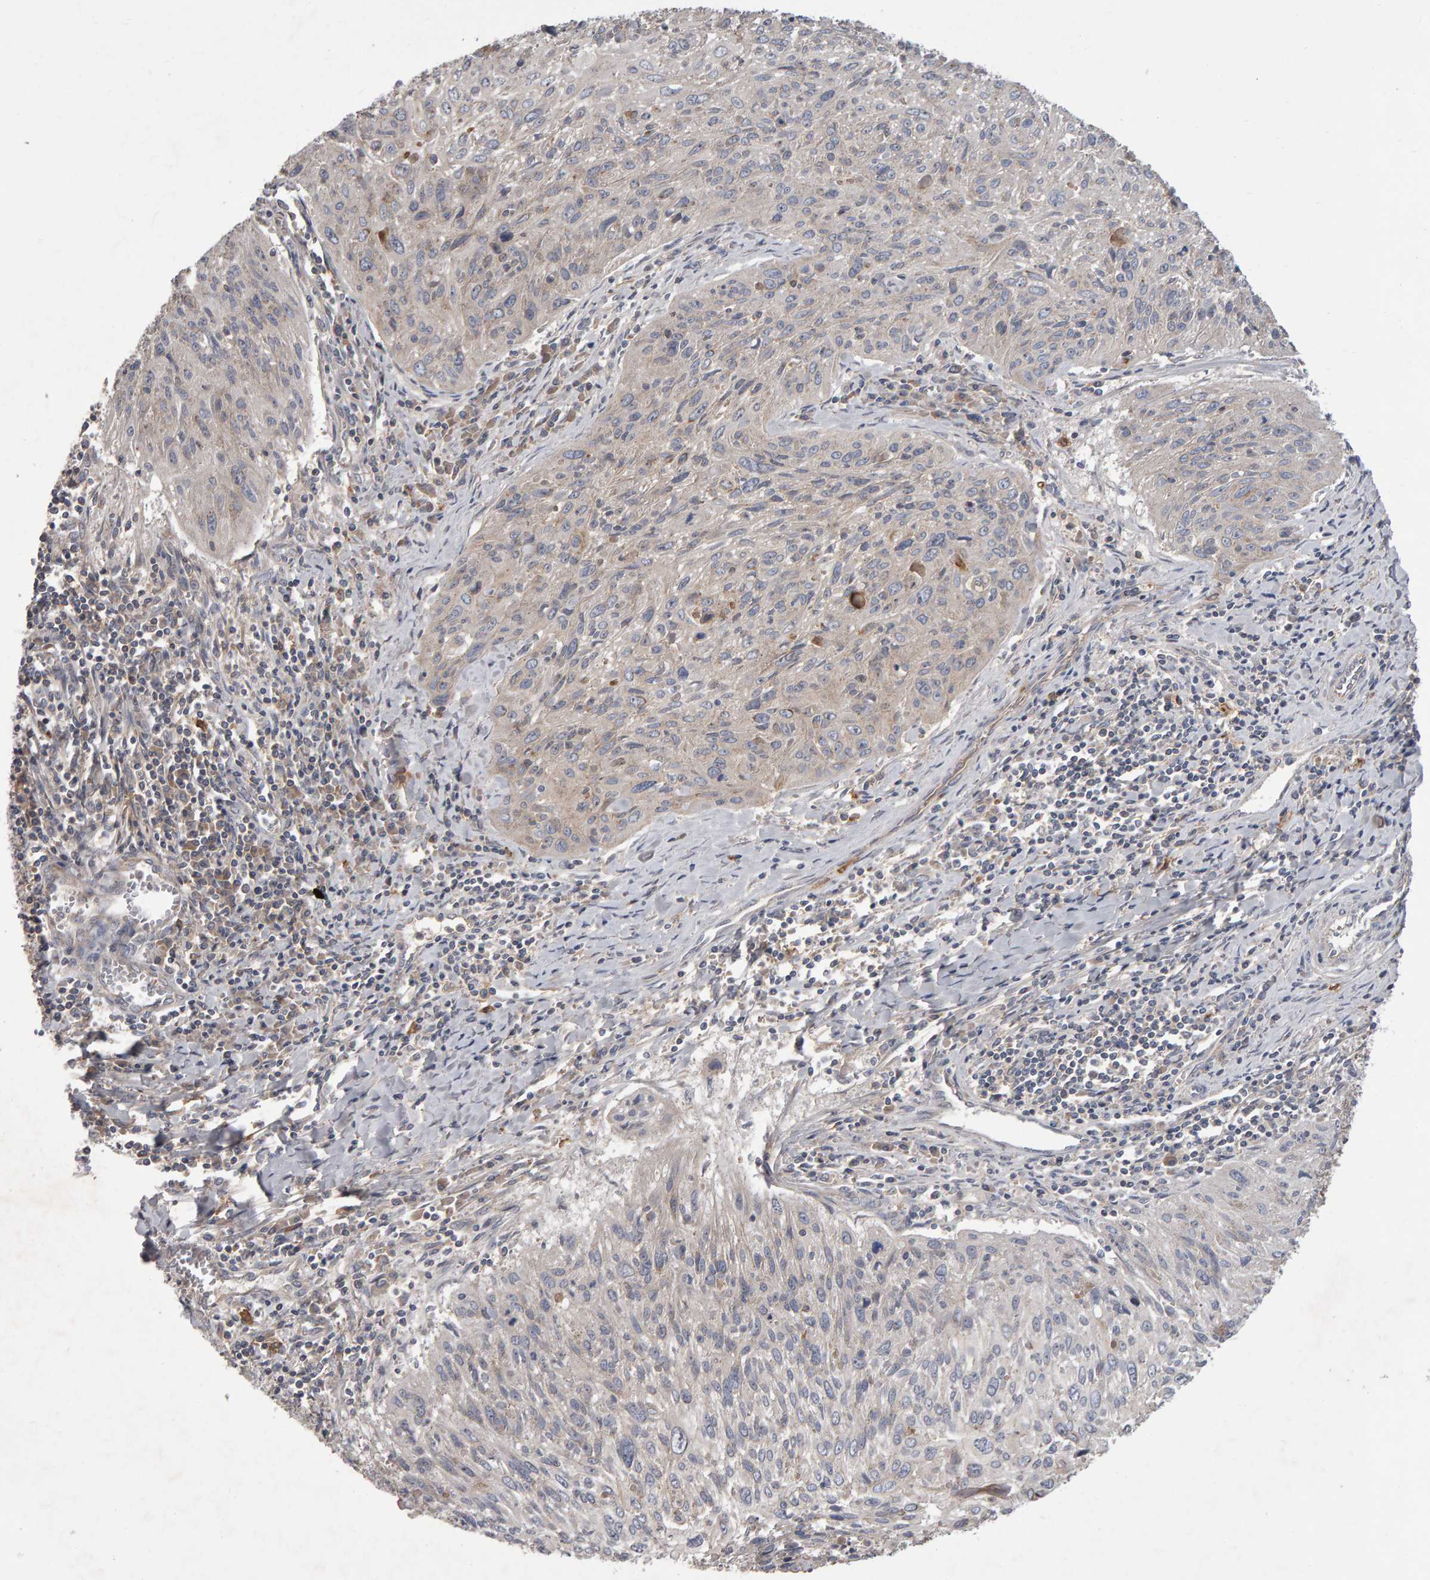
{"staining": {"intensity": "negative", "quantity": "none", "location": "none"}, "tissue": "cervical cancer", "cell_type": "Tumor cells", "image_type": "cancer", "snomed": [{"axis": "morphology", "description": "Squamous cell carcinoma, NOS"}, {"axis": "topography", "description": "Cervix"}], "caption": "Cervical cancer (squamous cell carcinoma) stained for a protein using immunohistochemistry (IHC) exhibits no expression tumor cells.", "gene": "PGS1", "patient": {"sex": "female", "age": 51}}